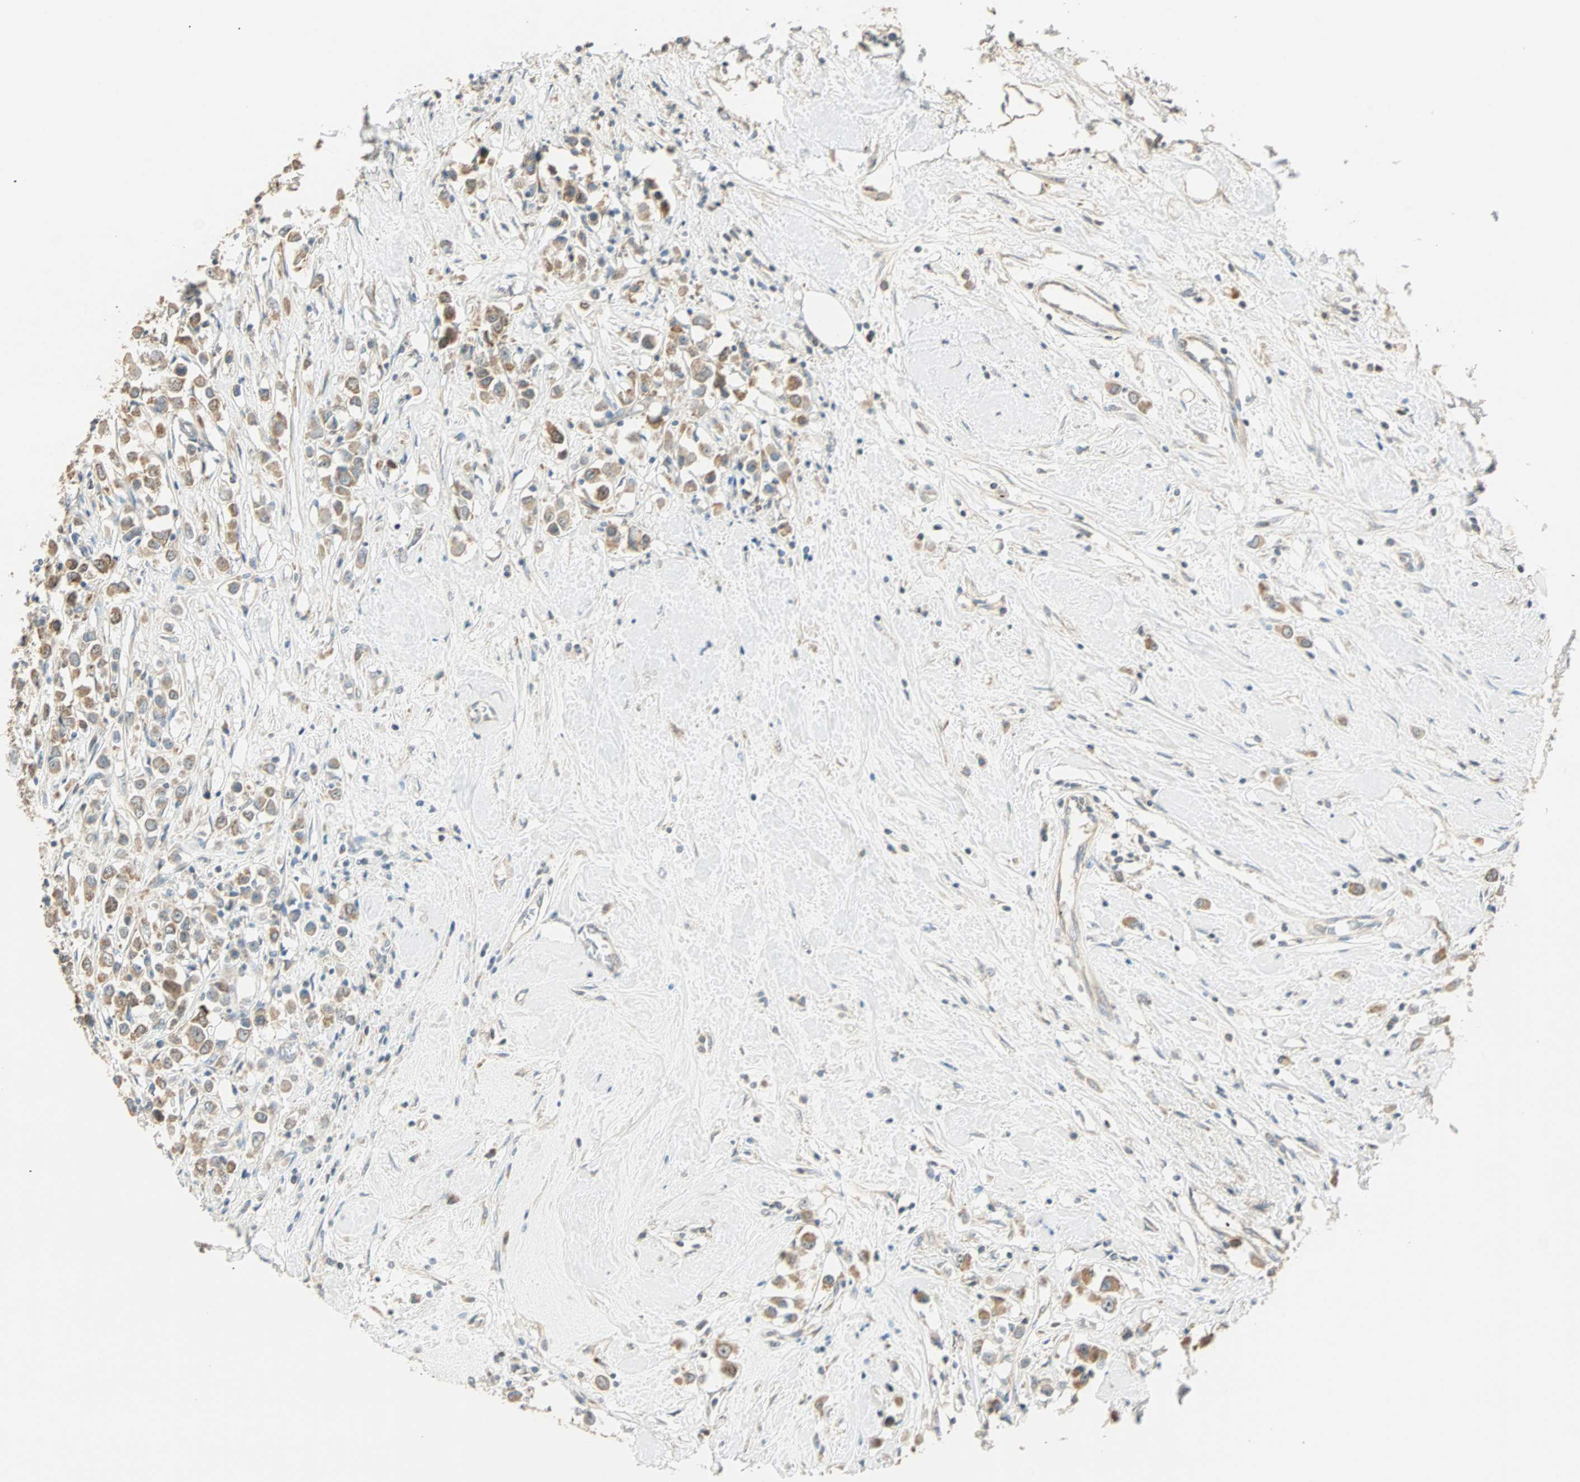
{"staining": {"intensity": "moderate", "quantity": ">75%", "location": "cytoplasmic/membranous"}, "tissue": "breast cancer", "cell_type": "Tumor cells", "image_type": "cancer", "snomed": [{"axis": "morphology", "description": "Duct carcinoma"}, {"axis": "topography", "description": "Breast"}], "caption": "High-power microscopy captured an immunohistochemistry micrograph of breast cancer (infiltrating ductal carcinoma), revealing moderate cytoplasmic/membranous staining in approximately >75% of tumor cells.", "gene": "RAD18", "patient": {"sex": "female", "age": 61}}